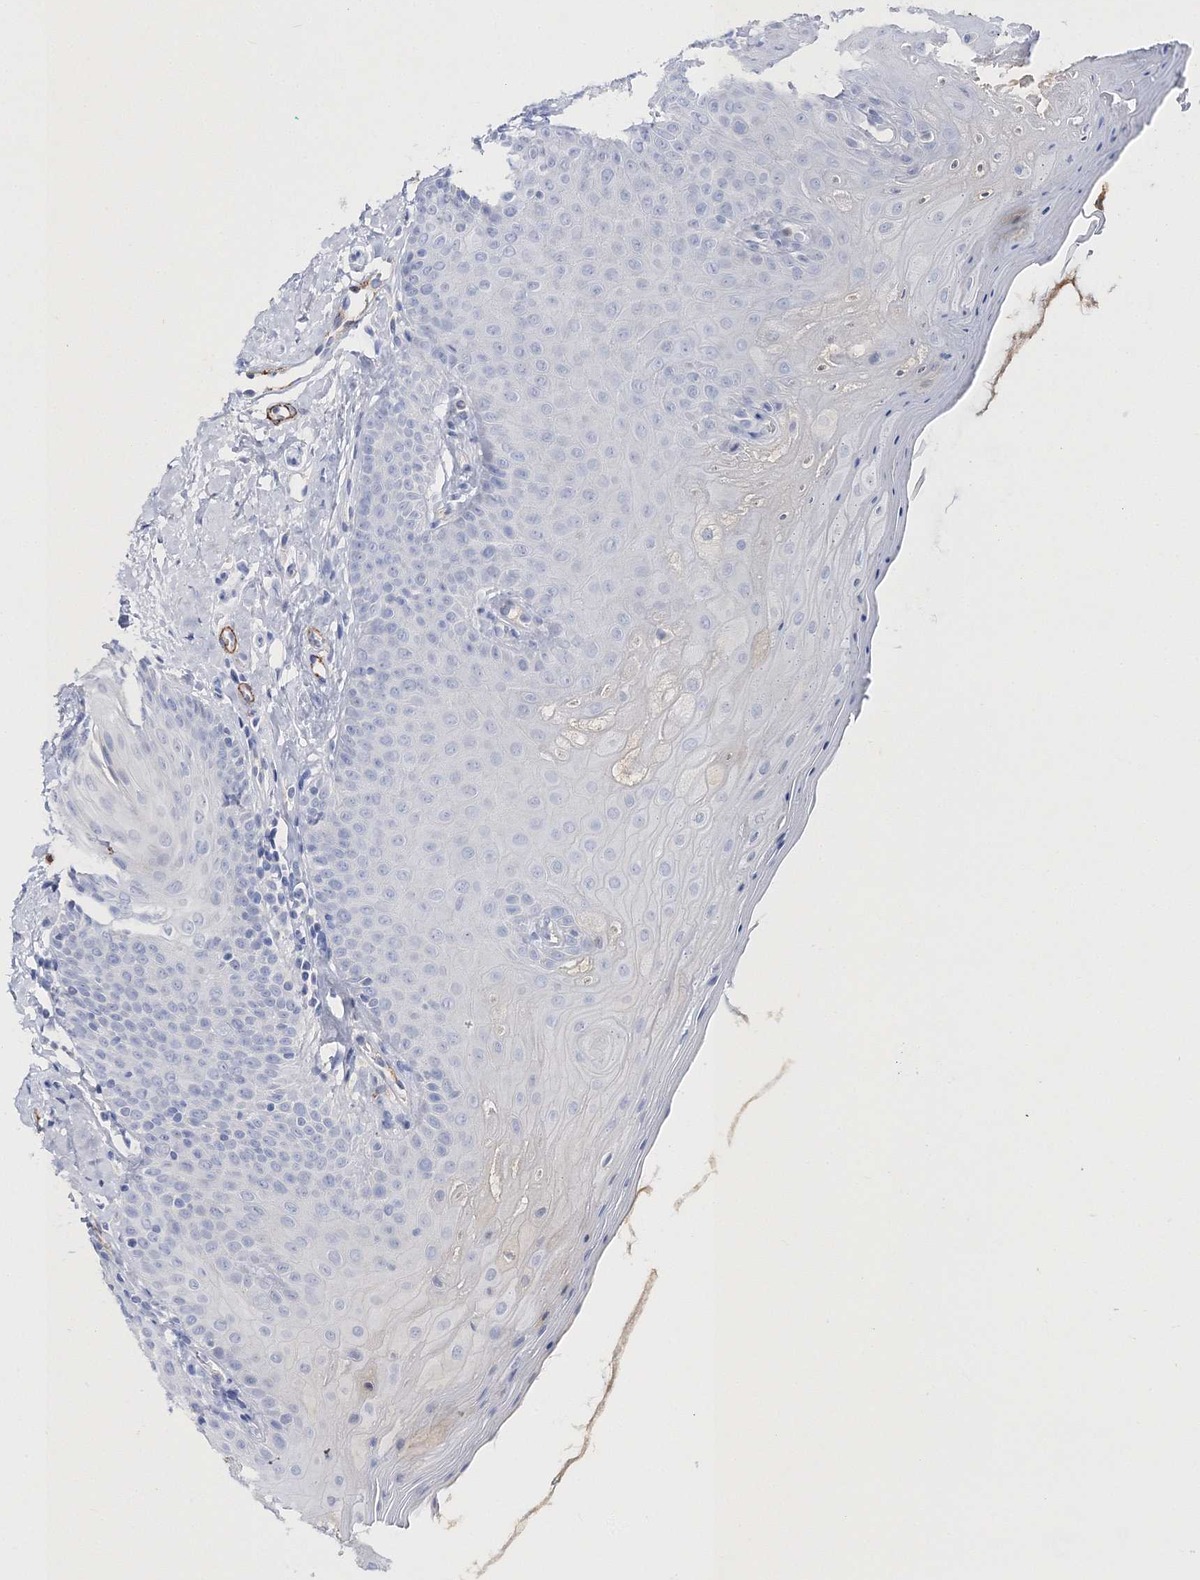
{"staining": {"intensity": "negative", "quantity": "none", "location": "none"}, "tissue": "oral mucosa", "cell_type": "Squamous epithelial cells", "image_type": "normal", "snomed": [{"axis": "morphology", "description": "Normal tissue, NOS"}, {"axis": "topography", "description": "Oral tissue"}], "caption": "The immunohistochemistry histopathology image has no significant expression in squamous epithelial cells of oral mucosa.", "gene": "RTN2", "patient": {"sex": "female", "age": 31}}